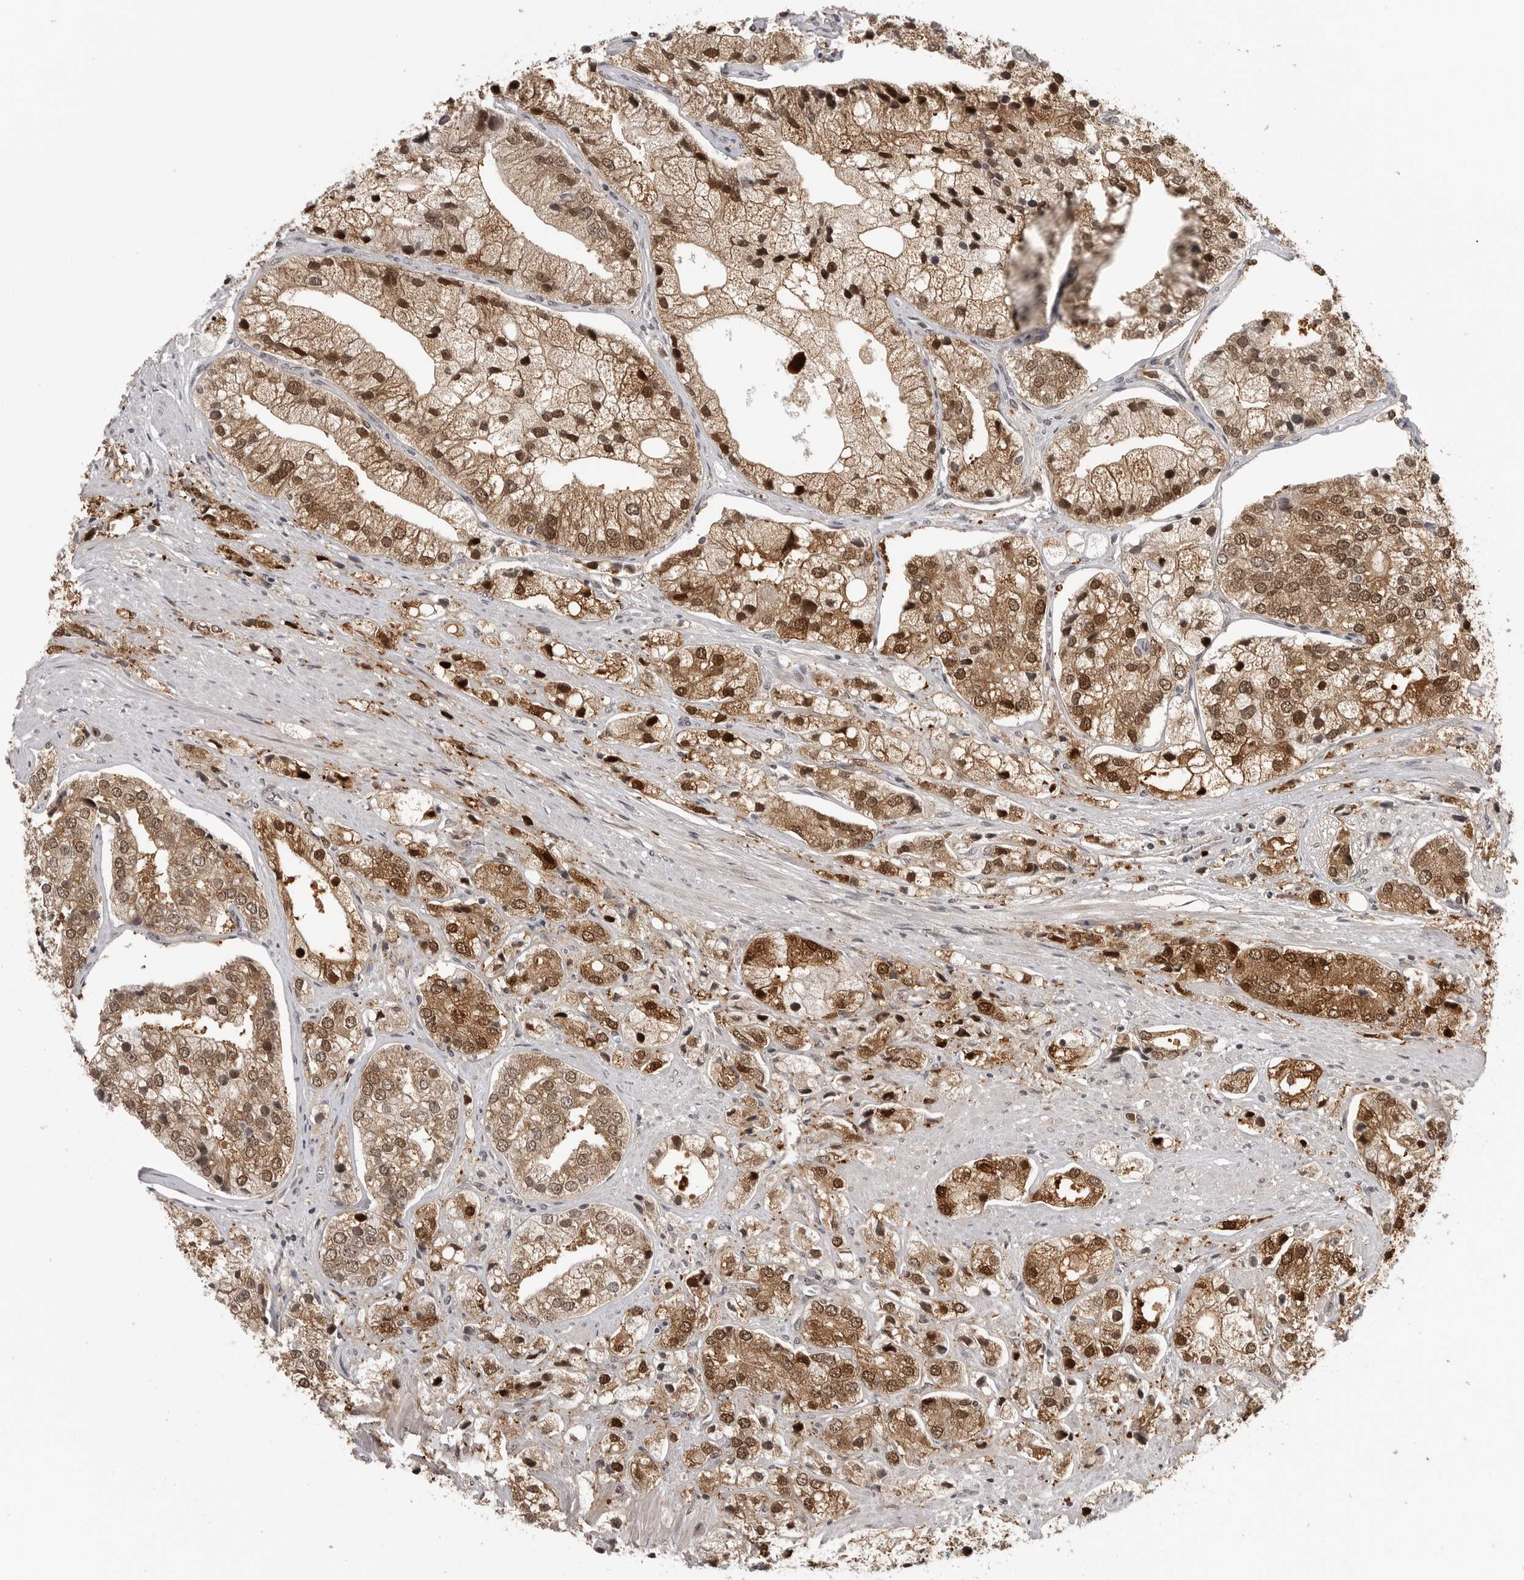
{"staining": {"intensity": "strong", "quantity": ">75%", "location": "cytoplasmic/membranous,nuclear"}, "tissue": "prostate cancer", "cell_type": "Tumor cells", "image_type": "cancer", "snomed": [{"axis": "morphology", "description": "Adenocarcinoma, High grade"}, {"axis": "topography", "description": "Prostate"}], "caption": "Prostate cancer (adenocarcinoma (high-grade)) stained for a protein (brown) displays strong cytoplasmic/membranous and nuclear positive positivity in approximately >75% of tumor cells.", "gene": "PEG3", "patient": {"sex": "male", "age": 50}}